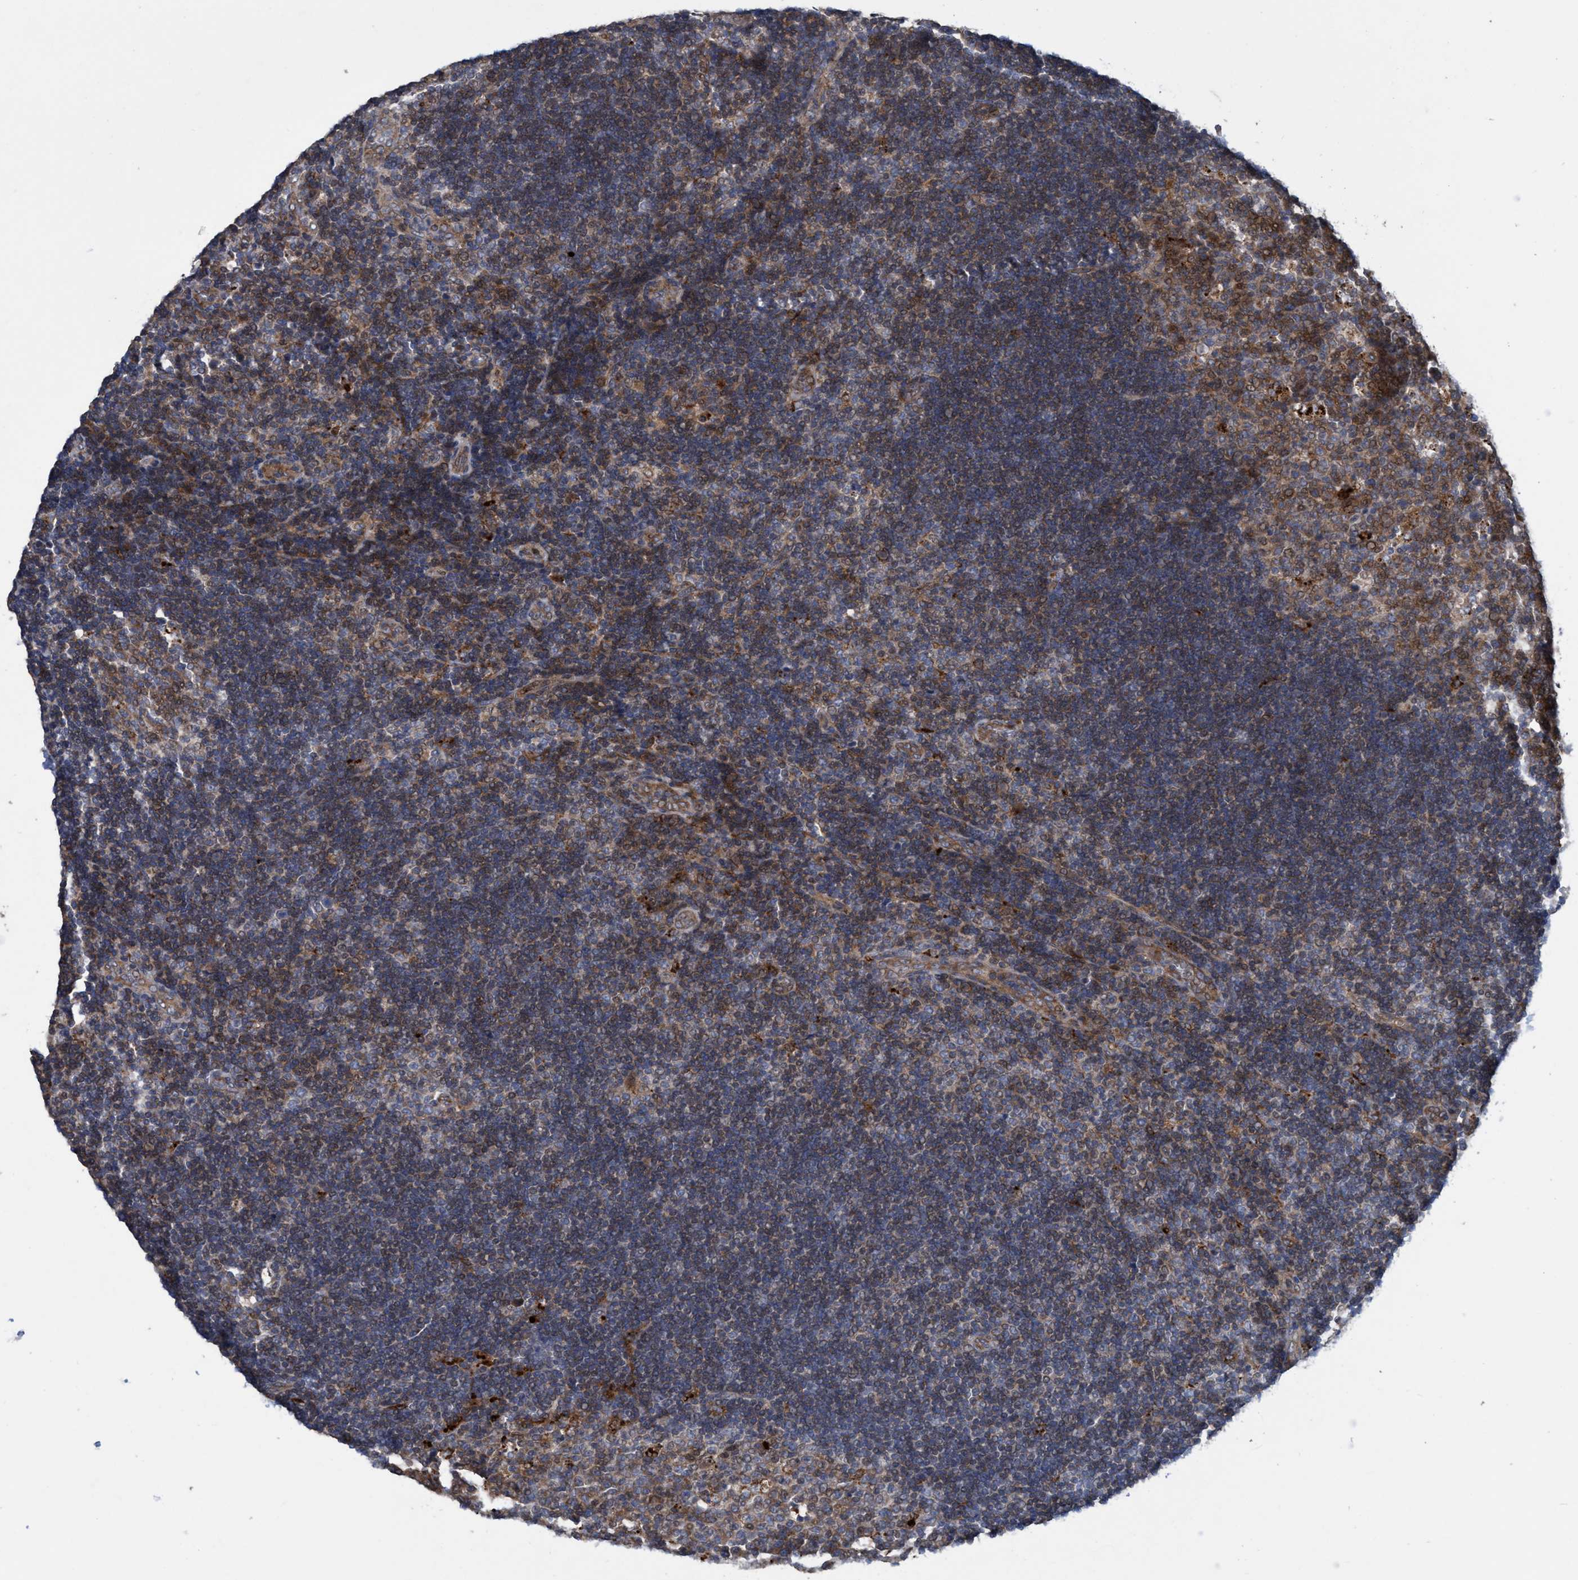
{"staining": {"intensity": "moderate", "quantity": "25%-75%", "location": "cytoplasmic/membranous"}, "tissue": "lymph node", "cell_type": "Germinal center cells", "image_type": "normal", "snomed": [{"axis": "morphology", "description": "Normal tissue, NOS"}, {"axis": "topography", "description": "Lymph node"}, {"axis": "topography", "description": "Salivary gland"}], "caption": "The histopathology image reveals immunohistochemical staining of benign lymph node. There is moderate cytoplasmic/membranous expression is identified in about 25%-75% of germinal center cells.", "gene": "BBS9", "patient": {"sex": "male", "age": 8}}